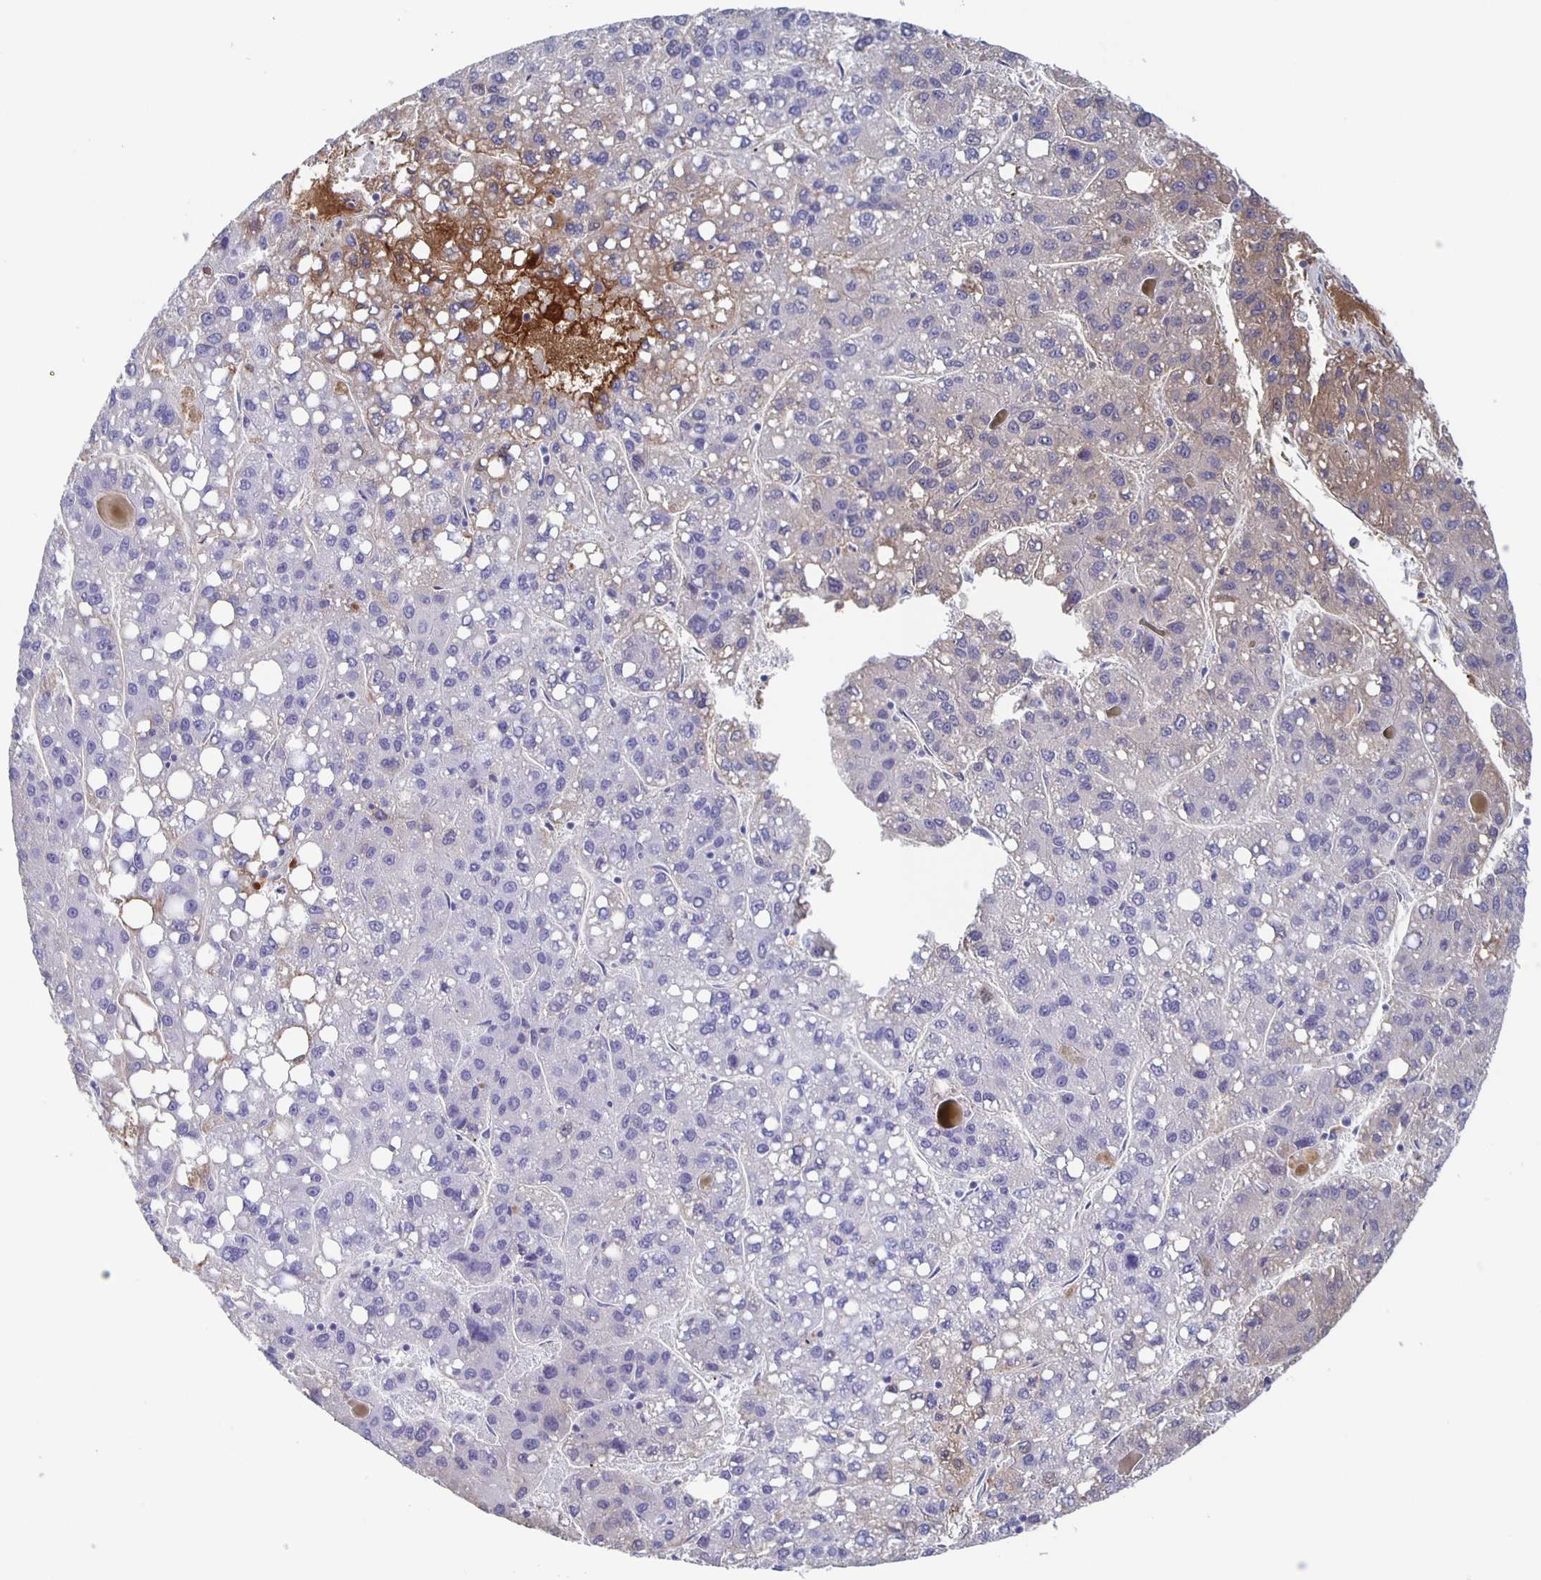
{"staining": {"intensity": "weak", "quantity": "<25%", "location": "cytoplasmic/membranous"}, "tissue": "liver cancer", "cell_type": "Tumor cells", "image_type": "cancer", "snomed": [{"axis": "morphology", "description": "Carcinoma, Hepatocellular, NOS"}, {"axis": "topography", "description": "Liver"}], "caption": "Immunohistochemistry of human liver cancer exhibits no staining in tumor cells. (DAB (3,3'-diaminobenzidine) immunohistochemistry (IHC) visualized using brightfield microscopy, high magnification).", "gene": "FGA", "patient": {"sex": "female", "age": 82}}